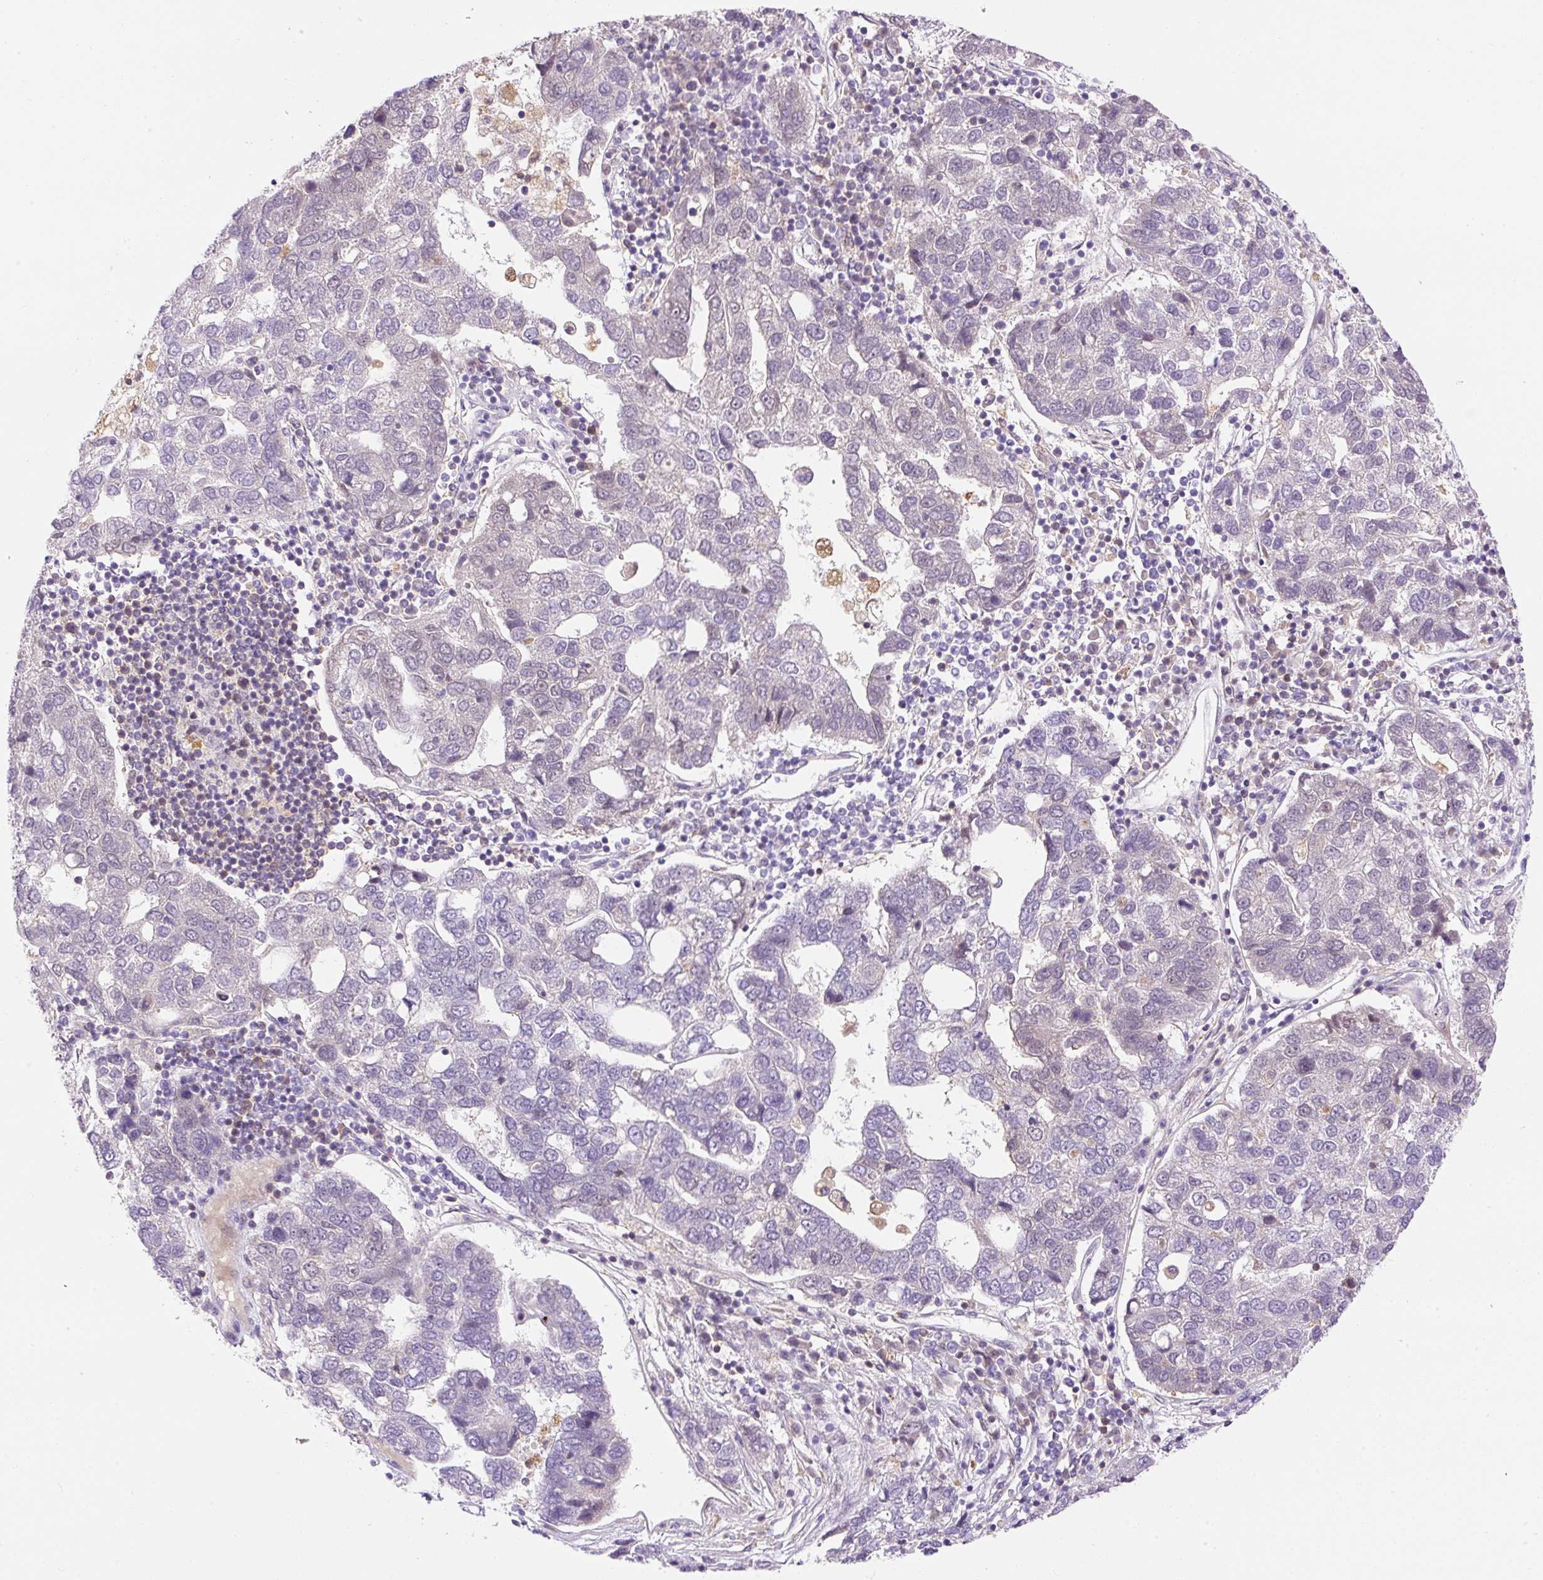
{"staining": {"intensity": "negative", "quantity": "none", "location": "none"}, "tissue": "pancreatic cancer", "cell_type": "Tumor cells", "image_type": "cancer", "snomed": [{"axis": "morphology", "description": "Adenocarcinoma, NOS"}, {"axis": "topography", "description": "Pancreas"}], "caption": "Tumor cells show no significant positivity in pancreatic cancer (adenocarcinoma).", "gene": "CARD11", "patient": {"sex": "female", "age": 61}}